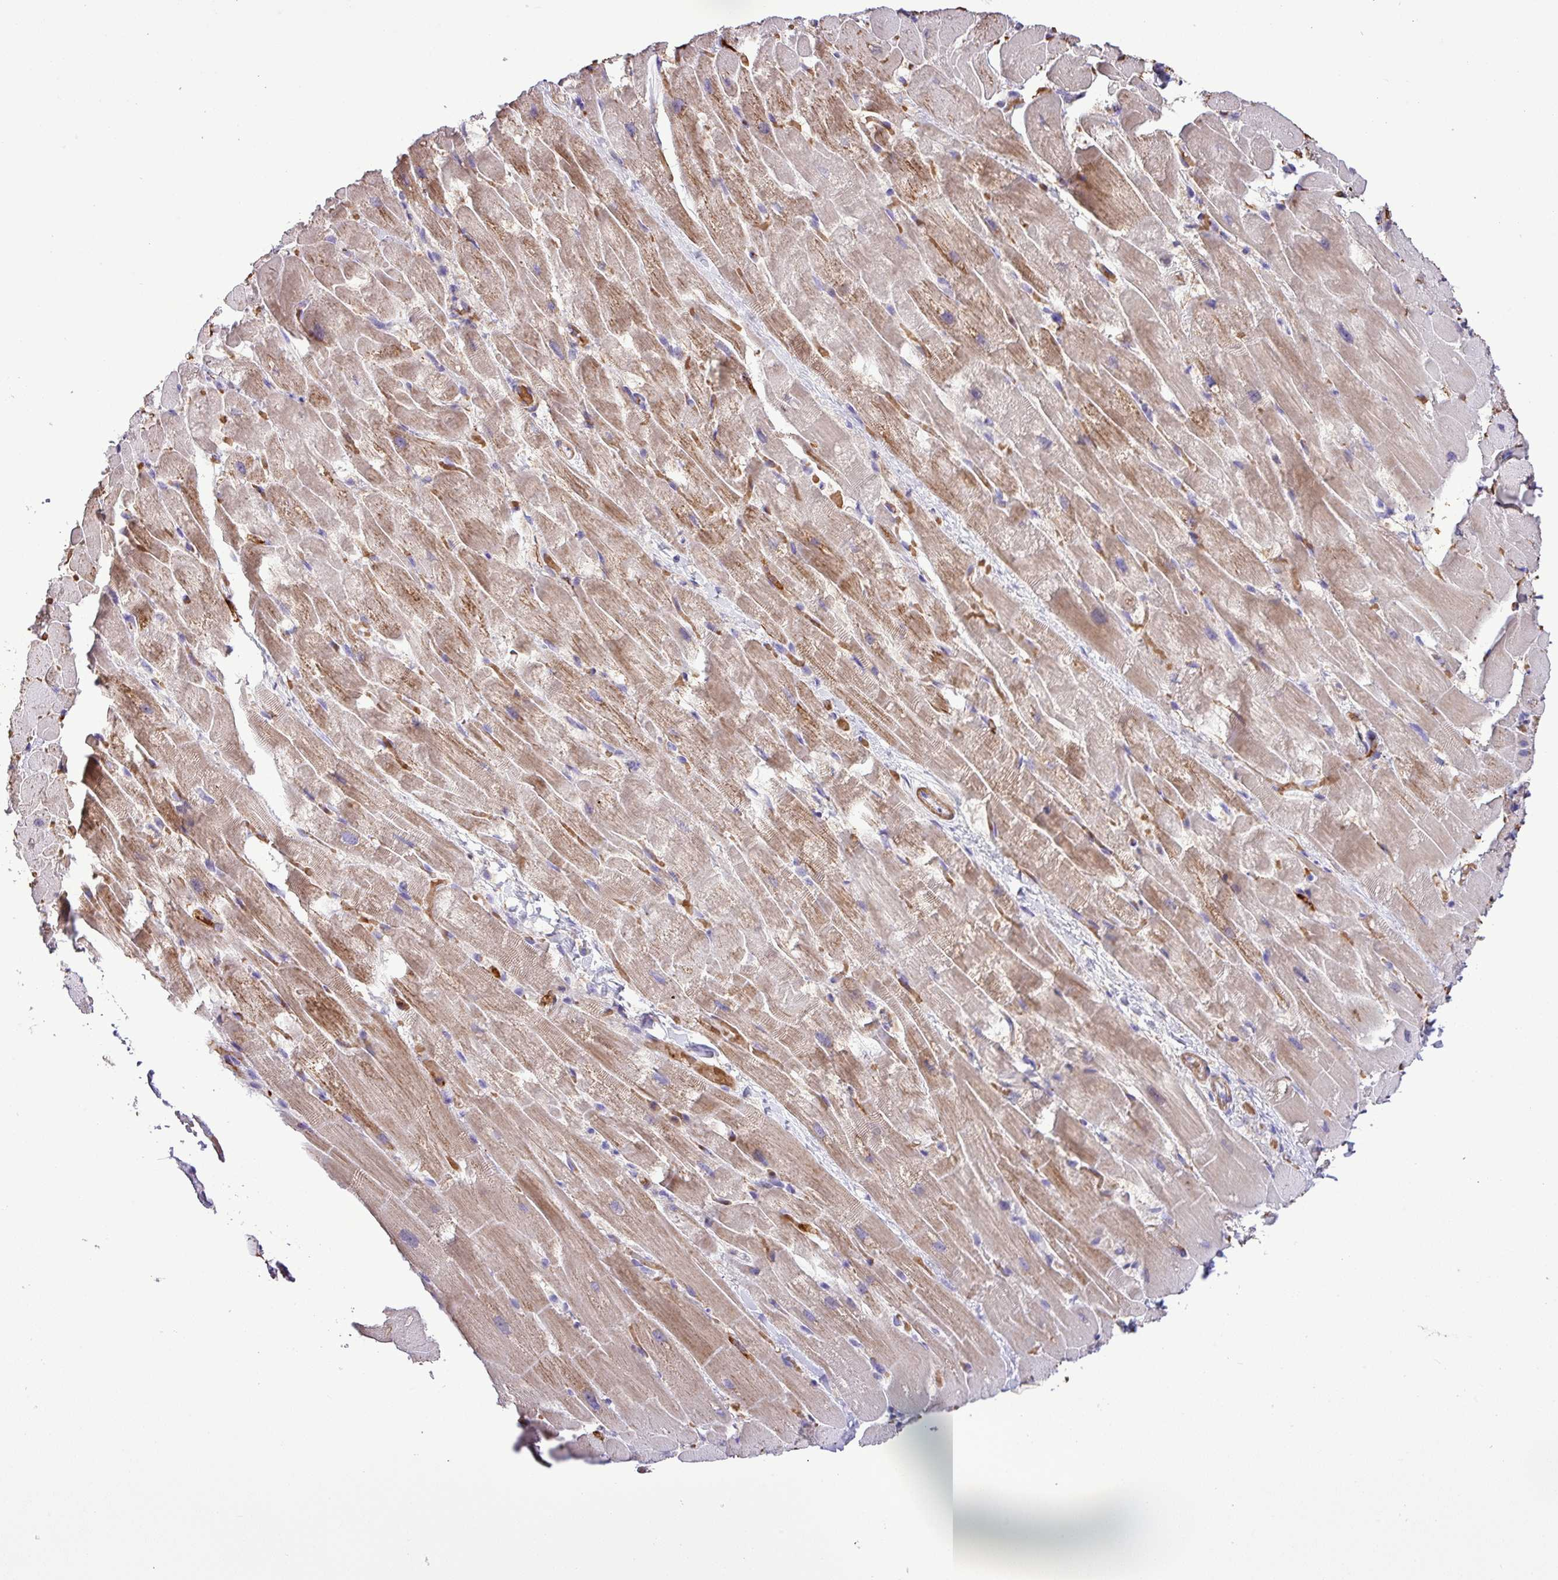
{"staining": {"intensity": "weak", "quantity": "25%-75%", "location": "cytoplasmic/membranous"}, "tissue": "heart muscle", "cell_type": "Cardiomyocytes", "image_type": "normal", "snomed": [{"axis": "morphology", "description": "Normal tissue, NOS"}, {"axis": "topography", "description": "Heart"}], "caption": "Brown immunohistochemical staining in unremarkable human heart muscle exhibits weak cytoplasmic/membranous positivity in about 25%-75% of cardiomyocytes. The staining was performed using DAB (3,3'-diaminobenzidine), with brown indicating positive protein expression. Nuclei are stained blue with hematoxylin.", "gene": "MGAT4B", "patient": {"sex": "male", "age": 37}}